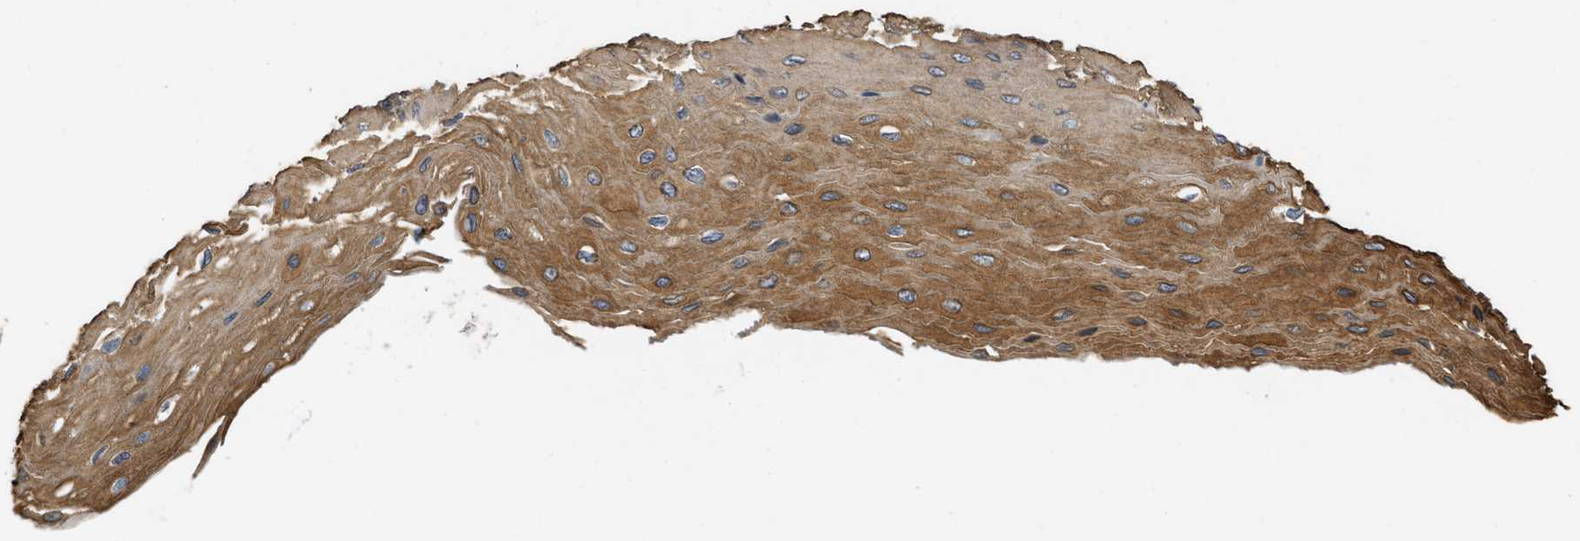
{"staining": {"intensity": "moderate", "quantity": ">75%", "location": "cytoplasmic/membranous"}, "tissue": "esophagus", "cell_type": "Squamous epithelial cells", "image_type": "normal", "snomed": [{"axis": "morphology", "description": "Normal tissue, NOS"}, {"axis": "topography", "description": "Esophagus"}], "caption": "Protein analysis of benign esophagus demonstrates moderate cytoplasmic/membranous staining in approximately >75% of squamous epithelial cells.", "gene": "SIGMAR1", "patient": {"sex": "female", "age": 72}}